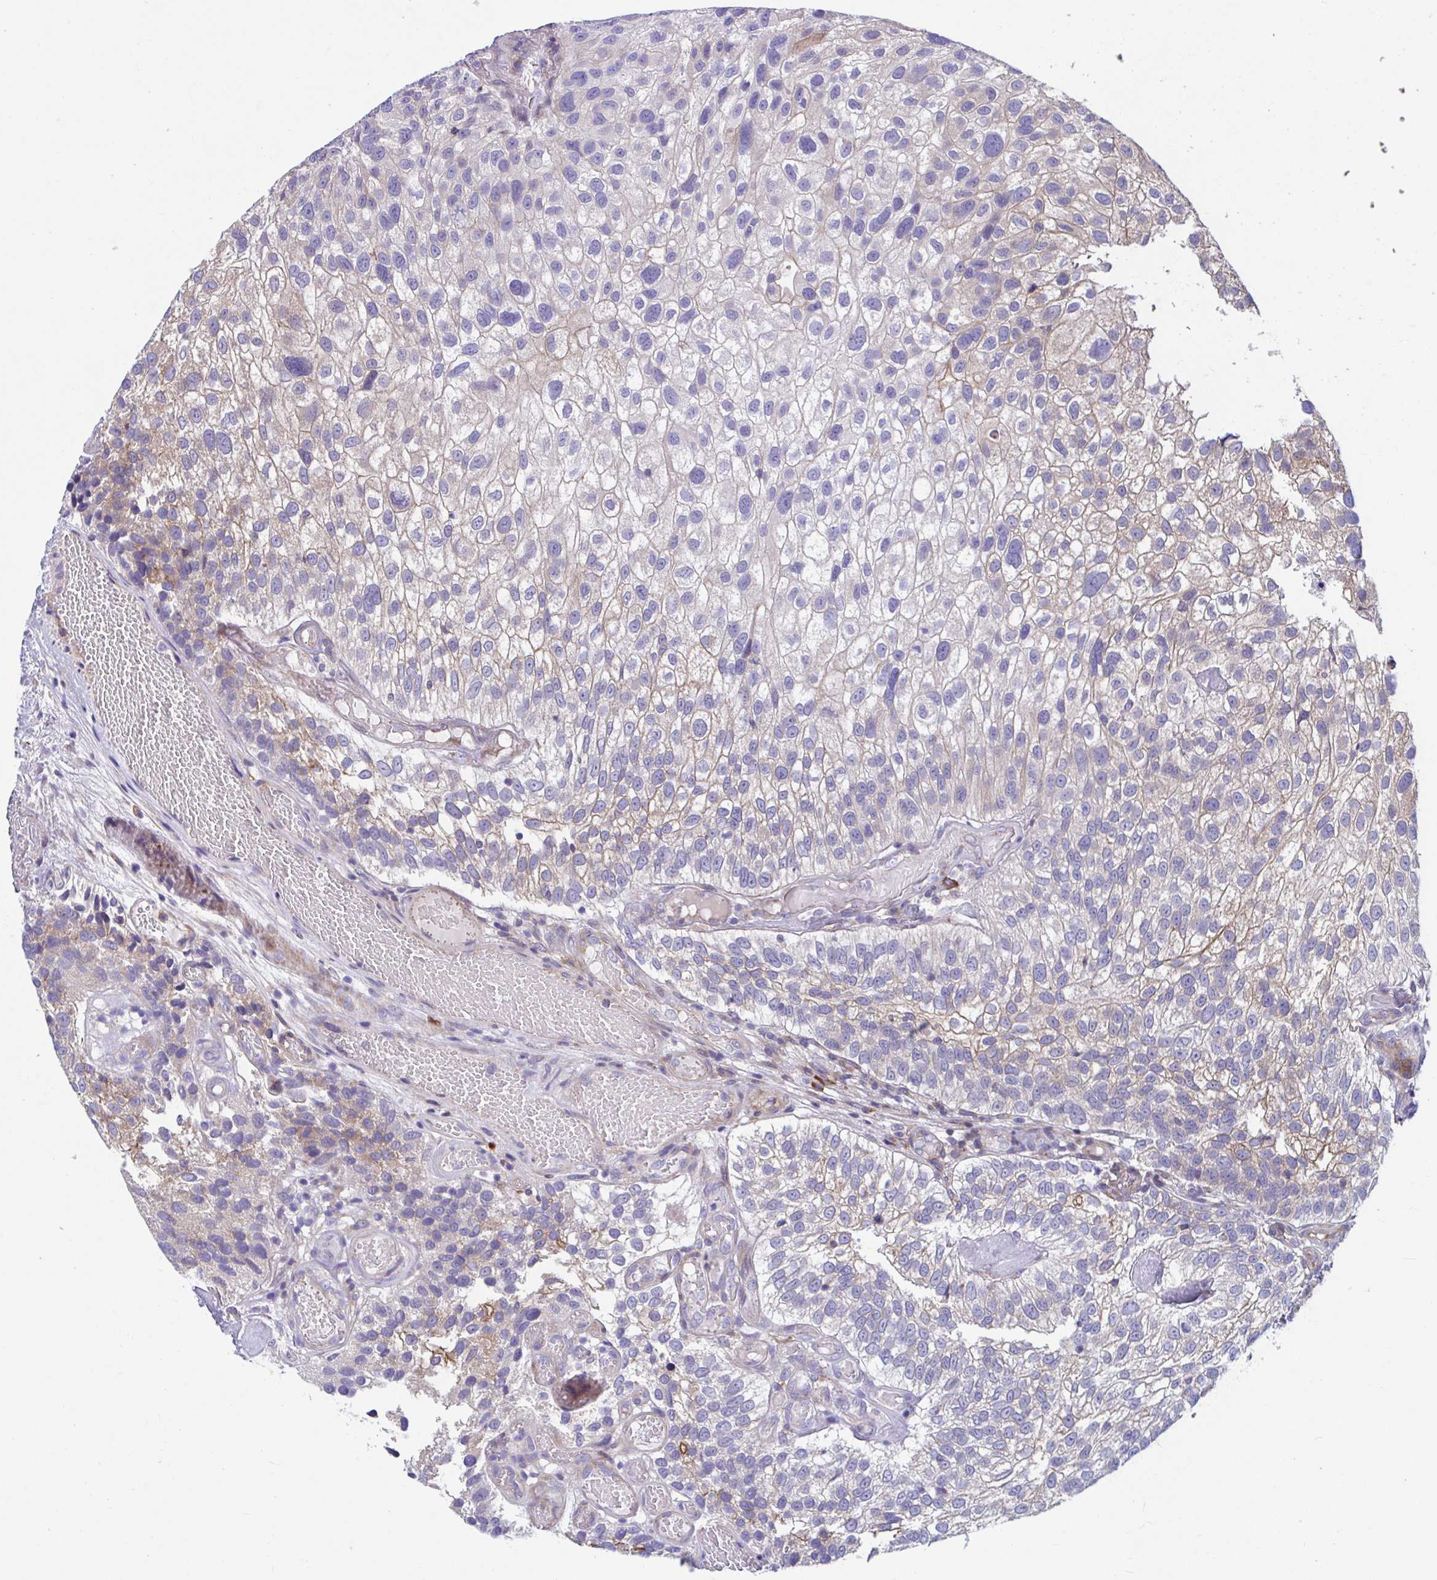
{"staining": {"intensity": "weak", "quantity": "<25%", "location": "cytoplasmic/membranous"}, "tissue": "urothelial cancer", "cell_type": "Tumor cells", "image_type": "cancer", "snomed": [{"axis": "morphology", "description": "Urothelial carcinoma, NOS"}, {"axis": "topography", "description": "Urinary bladder"}], "caption": "IHC photomicrograph of neoplastic tissue: transitional cell carcinoma stained with DAB displays no significant protein expression in tumor cells.", "gene": "WBP1", "patient": {"sex": "male", "age": 87}}